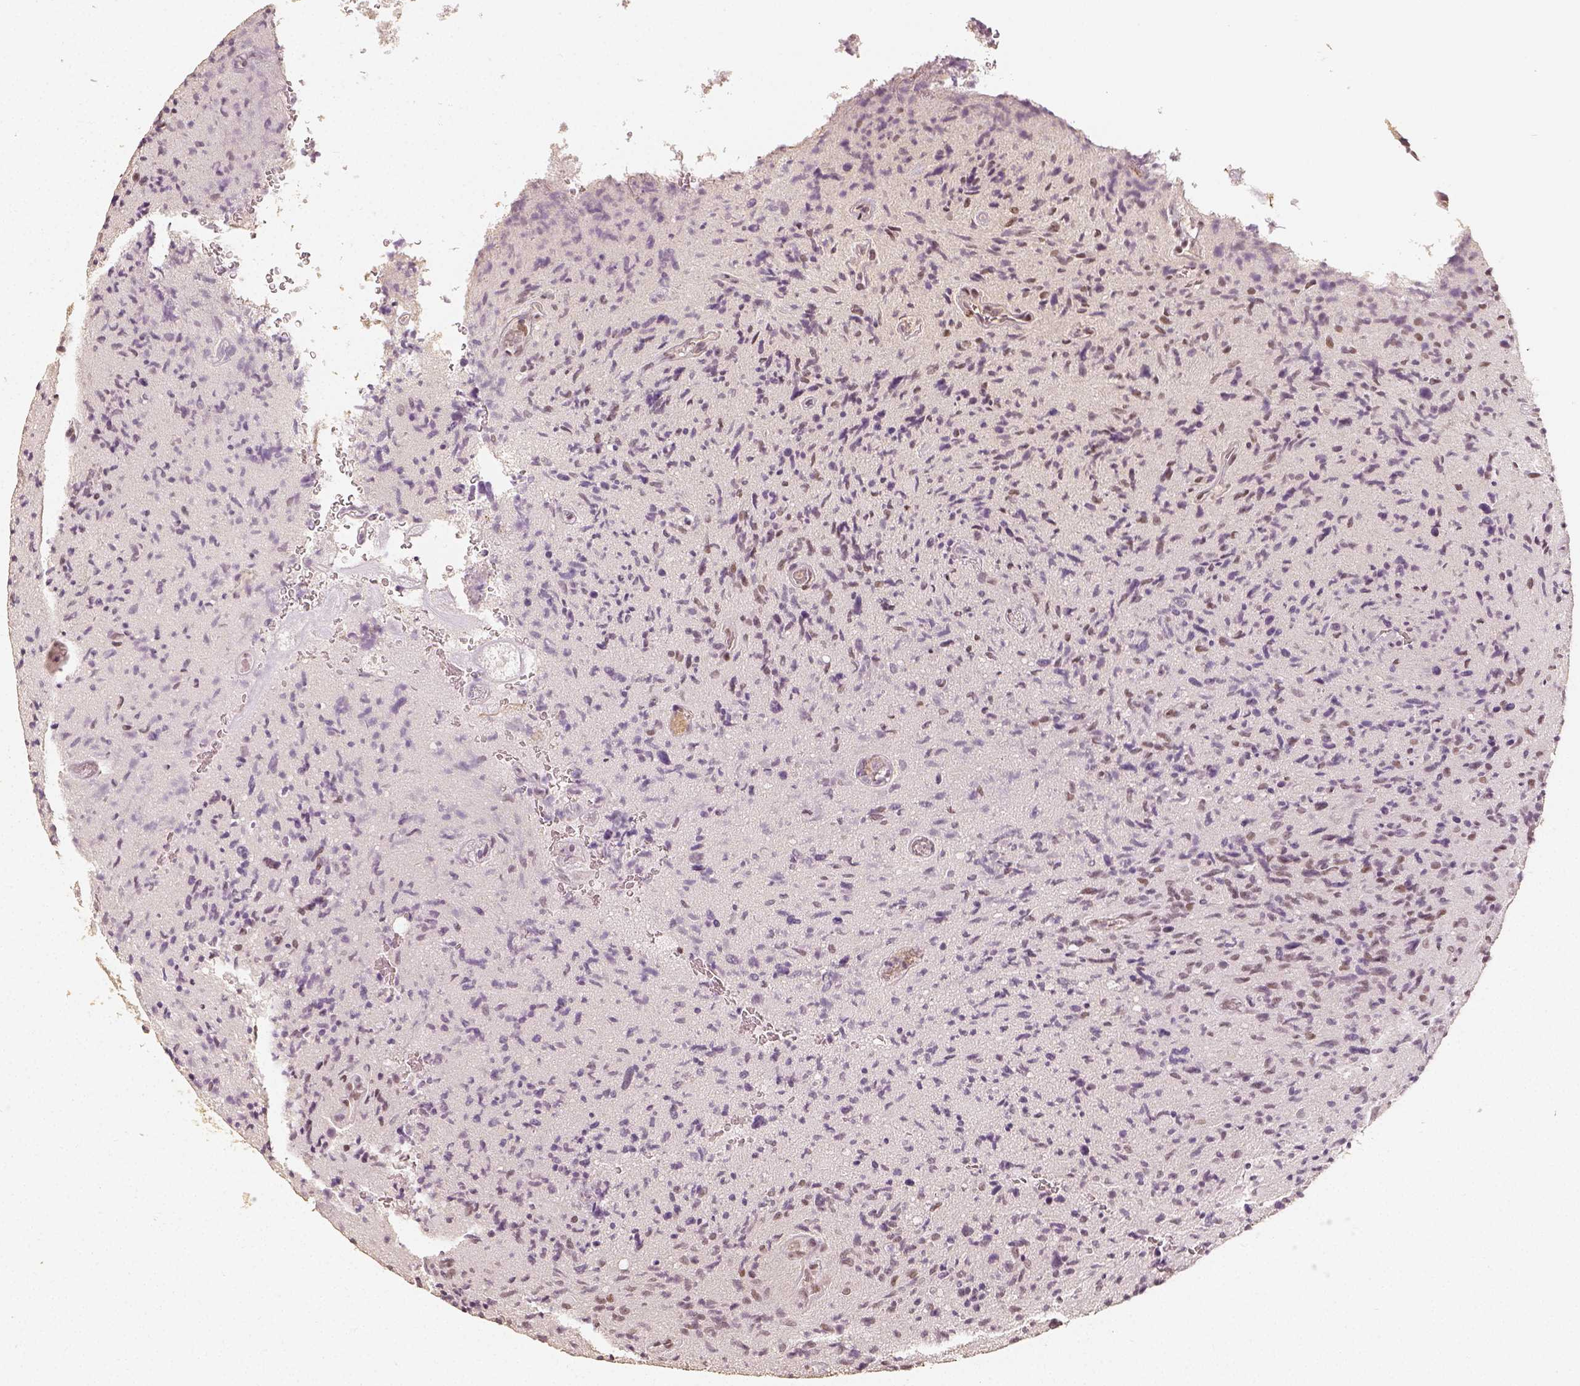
{"staining": {"intensity": "weak", "quantity": "<25%", "location": "nuclear"}, "tissue": "glioma", "cell_type": "Tumor cells", "image_type": "cancer", "snomed": [{"axis": "morphology", "description": "Glioma, malignant, High grade"}, {"axis": "topography", "description": "Brain"}], "caption": "IHC of malignant high-grade glioma displays no expression in tumor cells.", "gene": "HDAC1", "patient": {"sex": "male", "age": 54}}